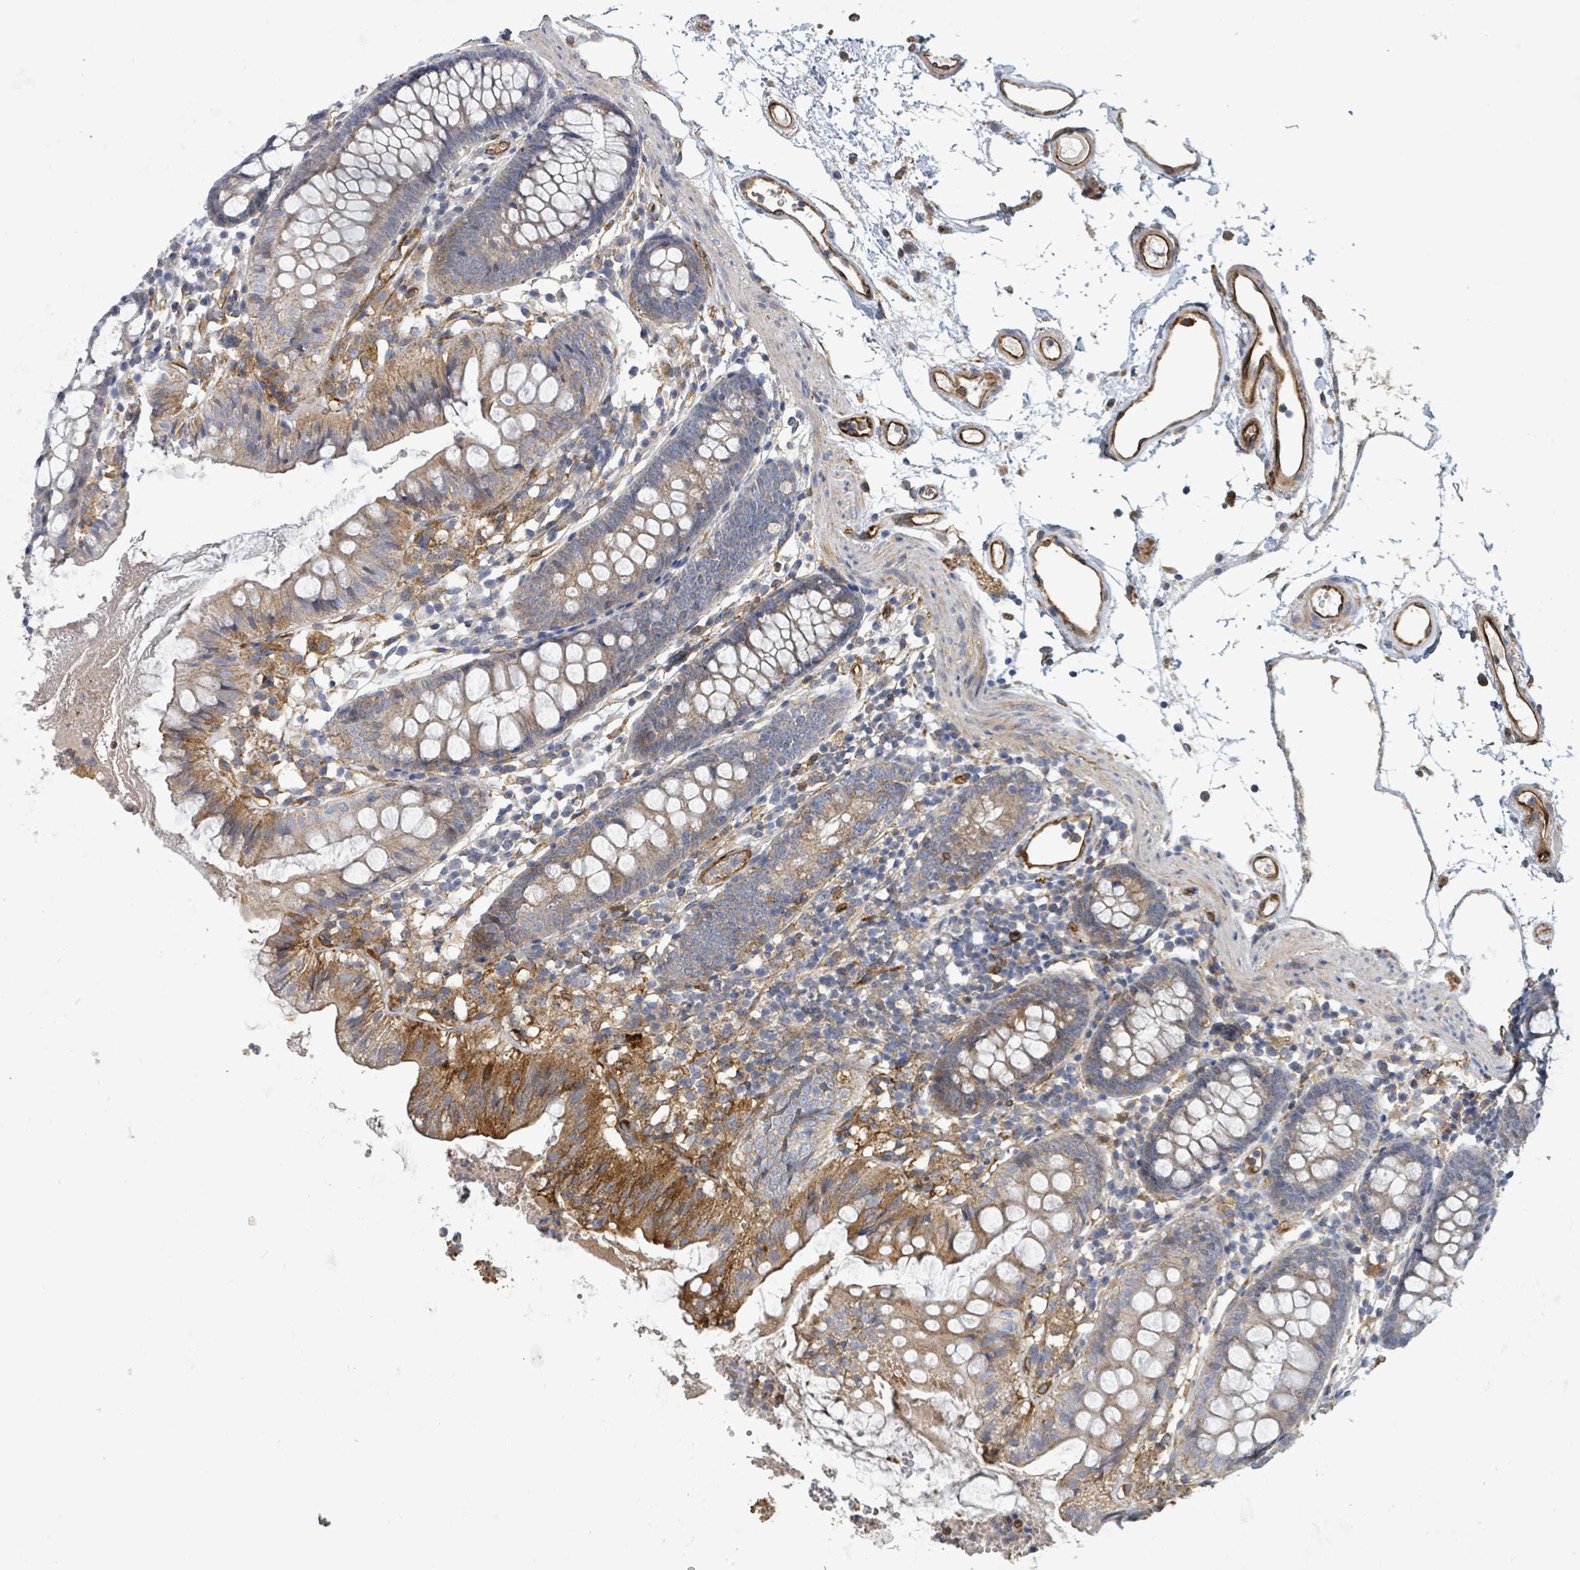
{"staining": {"intensity": "strong", "quantity": ">75%", "location": "cytoplasmic/membranous"}, "tissue": "colon", "cell_type": "Endothelial cells", "image_type": "normal", "snomed": [{"axis": "morphology", "description": "Normal tissue, NOS"}, {"axis": "topography", "description": "Colon"}], "caption": "A high-resolution photomicrograph shows immunohistochemistry staining of benign colon, which displays strong cytoplasmic/membranous positivity in about >75% of endothelial cells.", "gene": "IFIT1", "patient": {"sex": "female", "age": 84}}